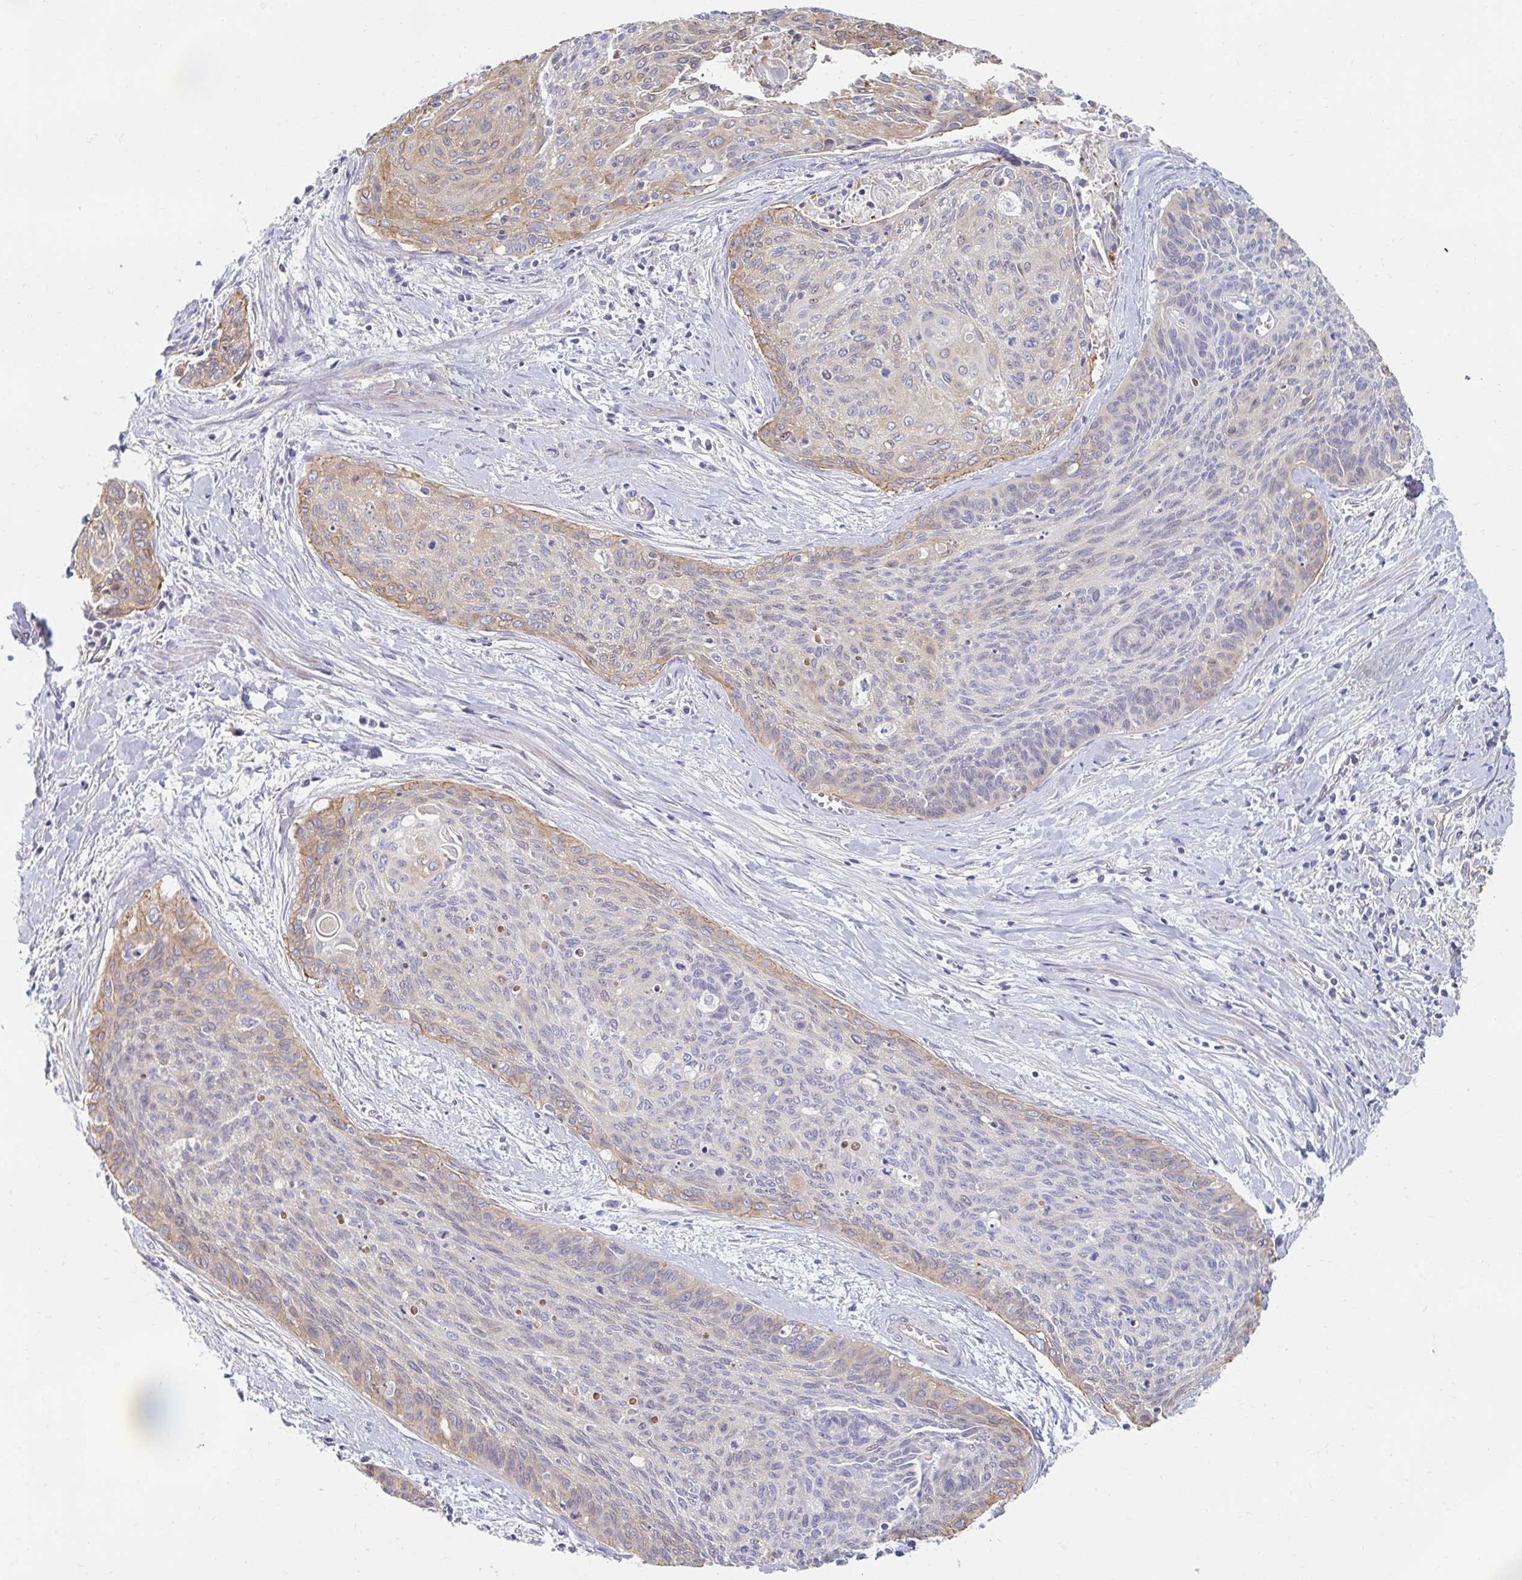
{"staining": {"intensity": "weak", "quantity": "25%-75%", "location": "cytoplasmic/membranous"}, "tissue": "cervical cancer", "cell_type": "Tumor cells", "image_type": "cancer", "snomed": [{"axis": "morphology", "description": "Squamous cell carcinoma, NOS"}, {"axis": "topography", "description": "Cervix"}], "caption": "IHC photomicrograph of human squamous cell carcinoma (cervical) stained for a protein (brown), which reveals low levels of weak cytoplasmic/membranous staining in approximately 25%-75% of tumor cells.", "gene": "MYLK2", "patient": {"sex": "female", "age": 55}}